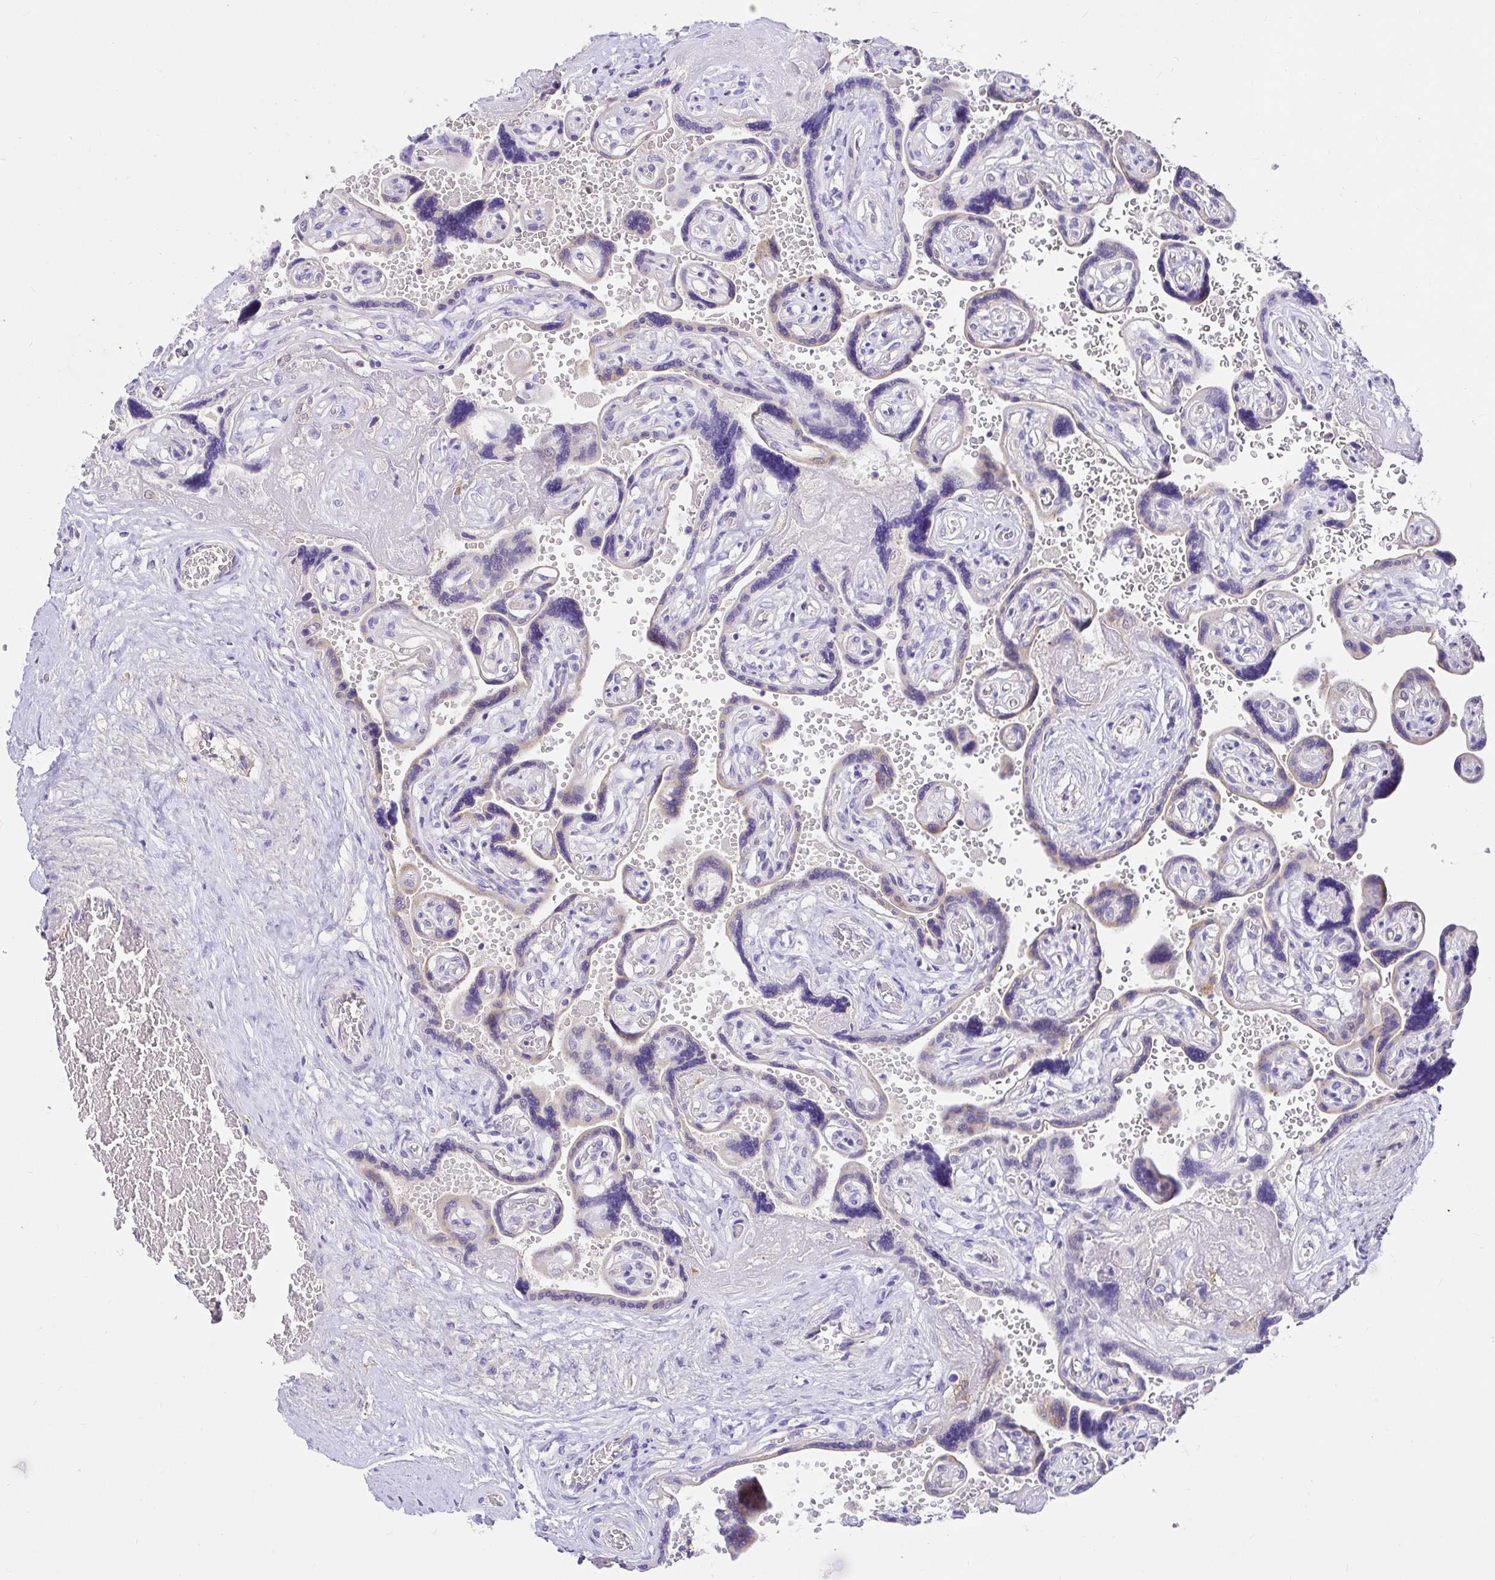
{"staining": {"intensity": "negative", "quantity": "none", "location": "none"}, "tissue": "placenta", "cell_type": "Decidual cells", "image_type": "normal", "snomed": [{"axis": "morphology", "description": "Normal tissue, NOS"}, {"axis": "topography", "description": "Placenta"}], "caption": "This is a image of immunohistochemistry (IHC) staining of normal placenta, which shows no positivity in decidual cells. (DAB immunohistochemistry with hematoxylin counter stain).", "gene": "CDO1", "patient": {"sex": "female", "age": 32}}